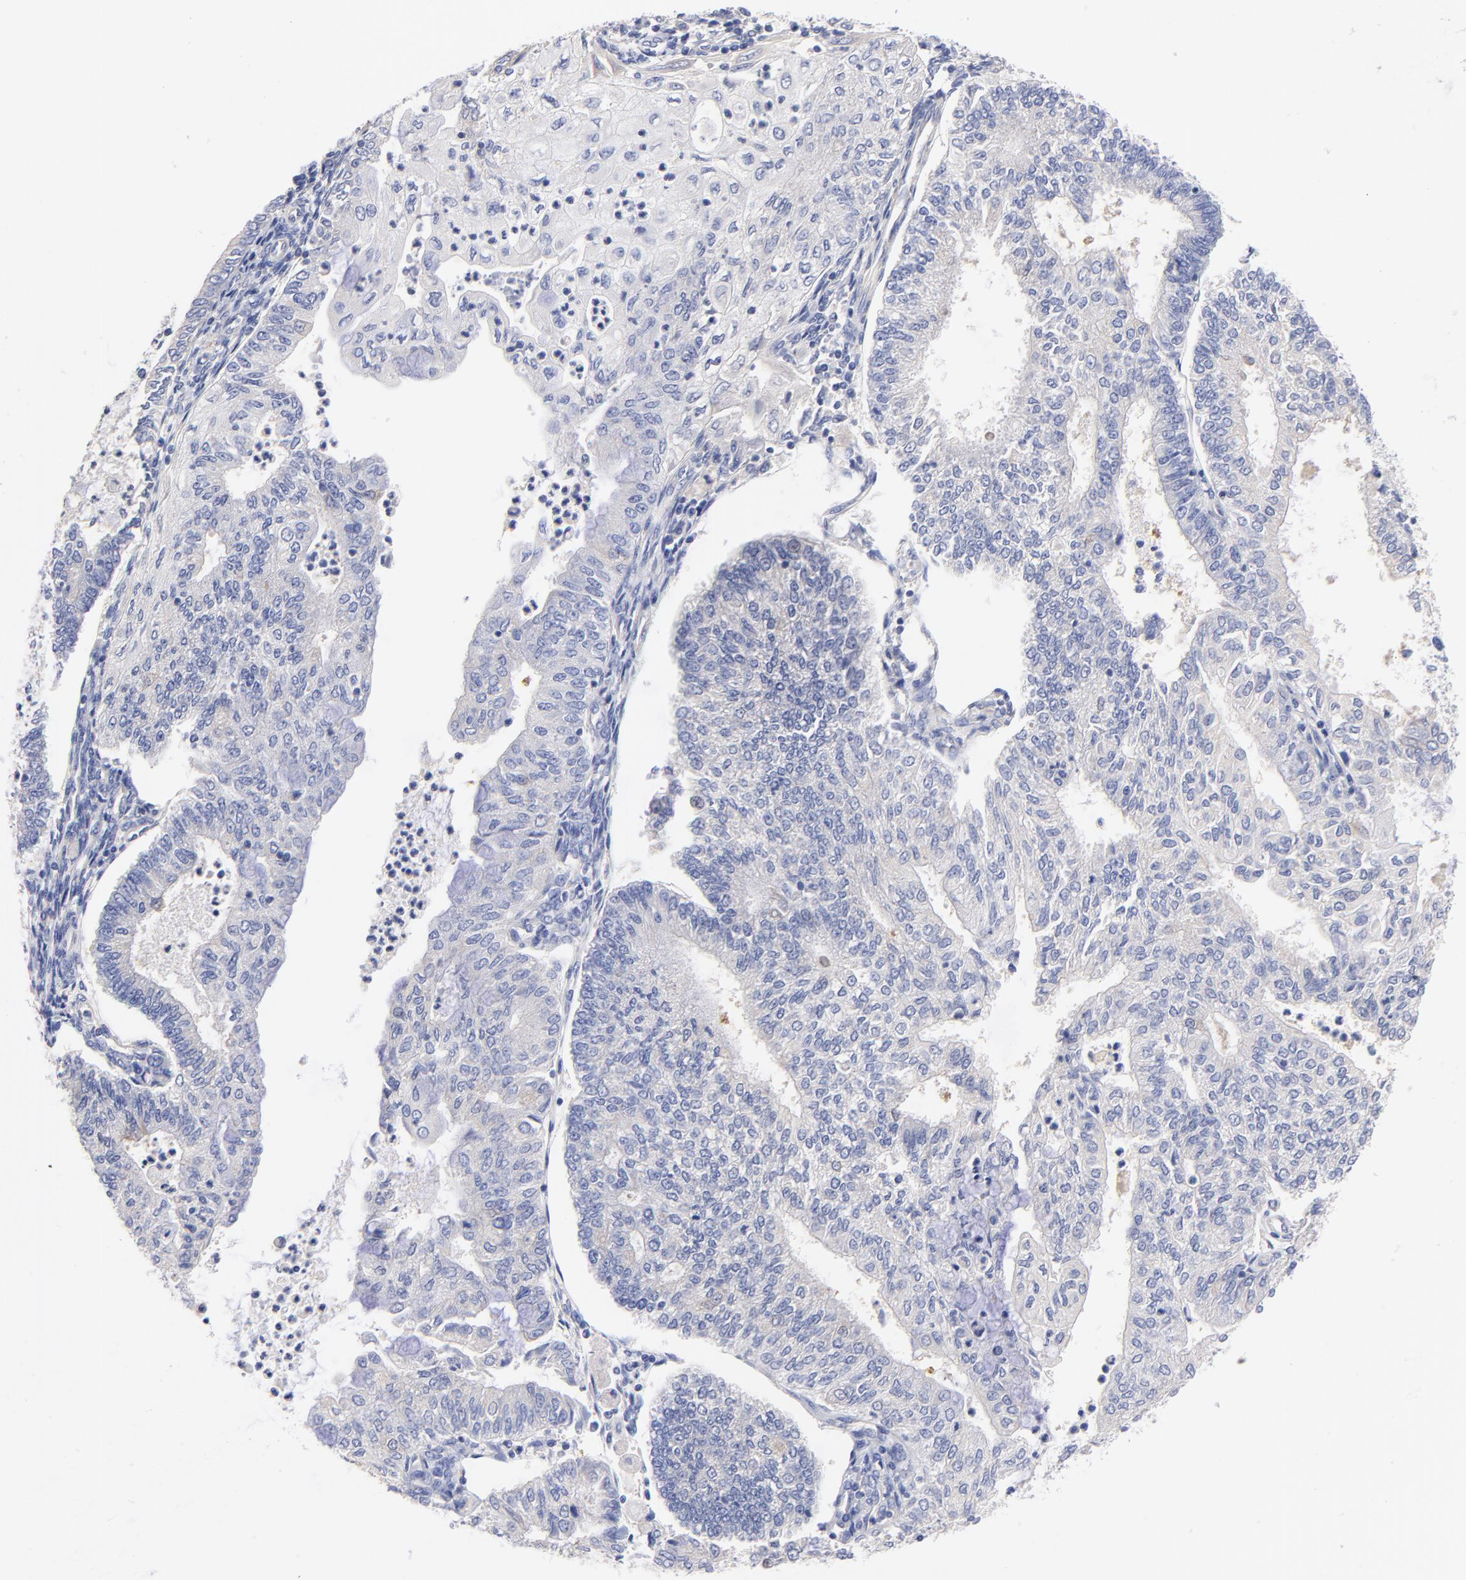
{"staining": {"intensity": "negative", "quantity": "none", "location": "none"}, "tissue": "endometrial cancer", "cell_type": "Tumor cells", "image_type": "cancer", "snomed": [{"axis": "morphology", "description": "Adenocarcinoma, NOS"}, {"axis": "topography", "description": "Endometrium"}], "caption": "An image of human endometrial cancer (adenocarcinoma) is negative for staining in tumor cells.", "gene": "HS3ST1", "patient": {"sex": "female", "age": 59}}